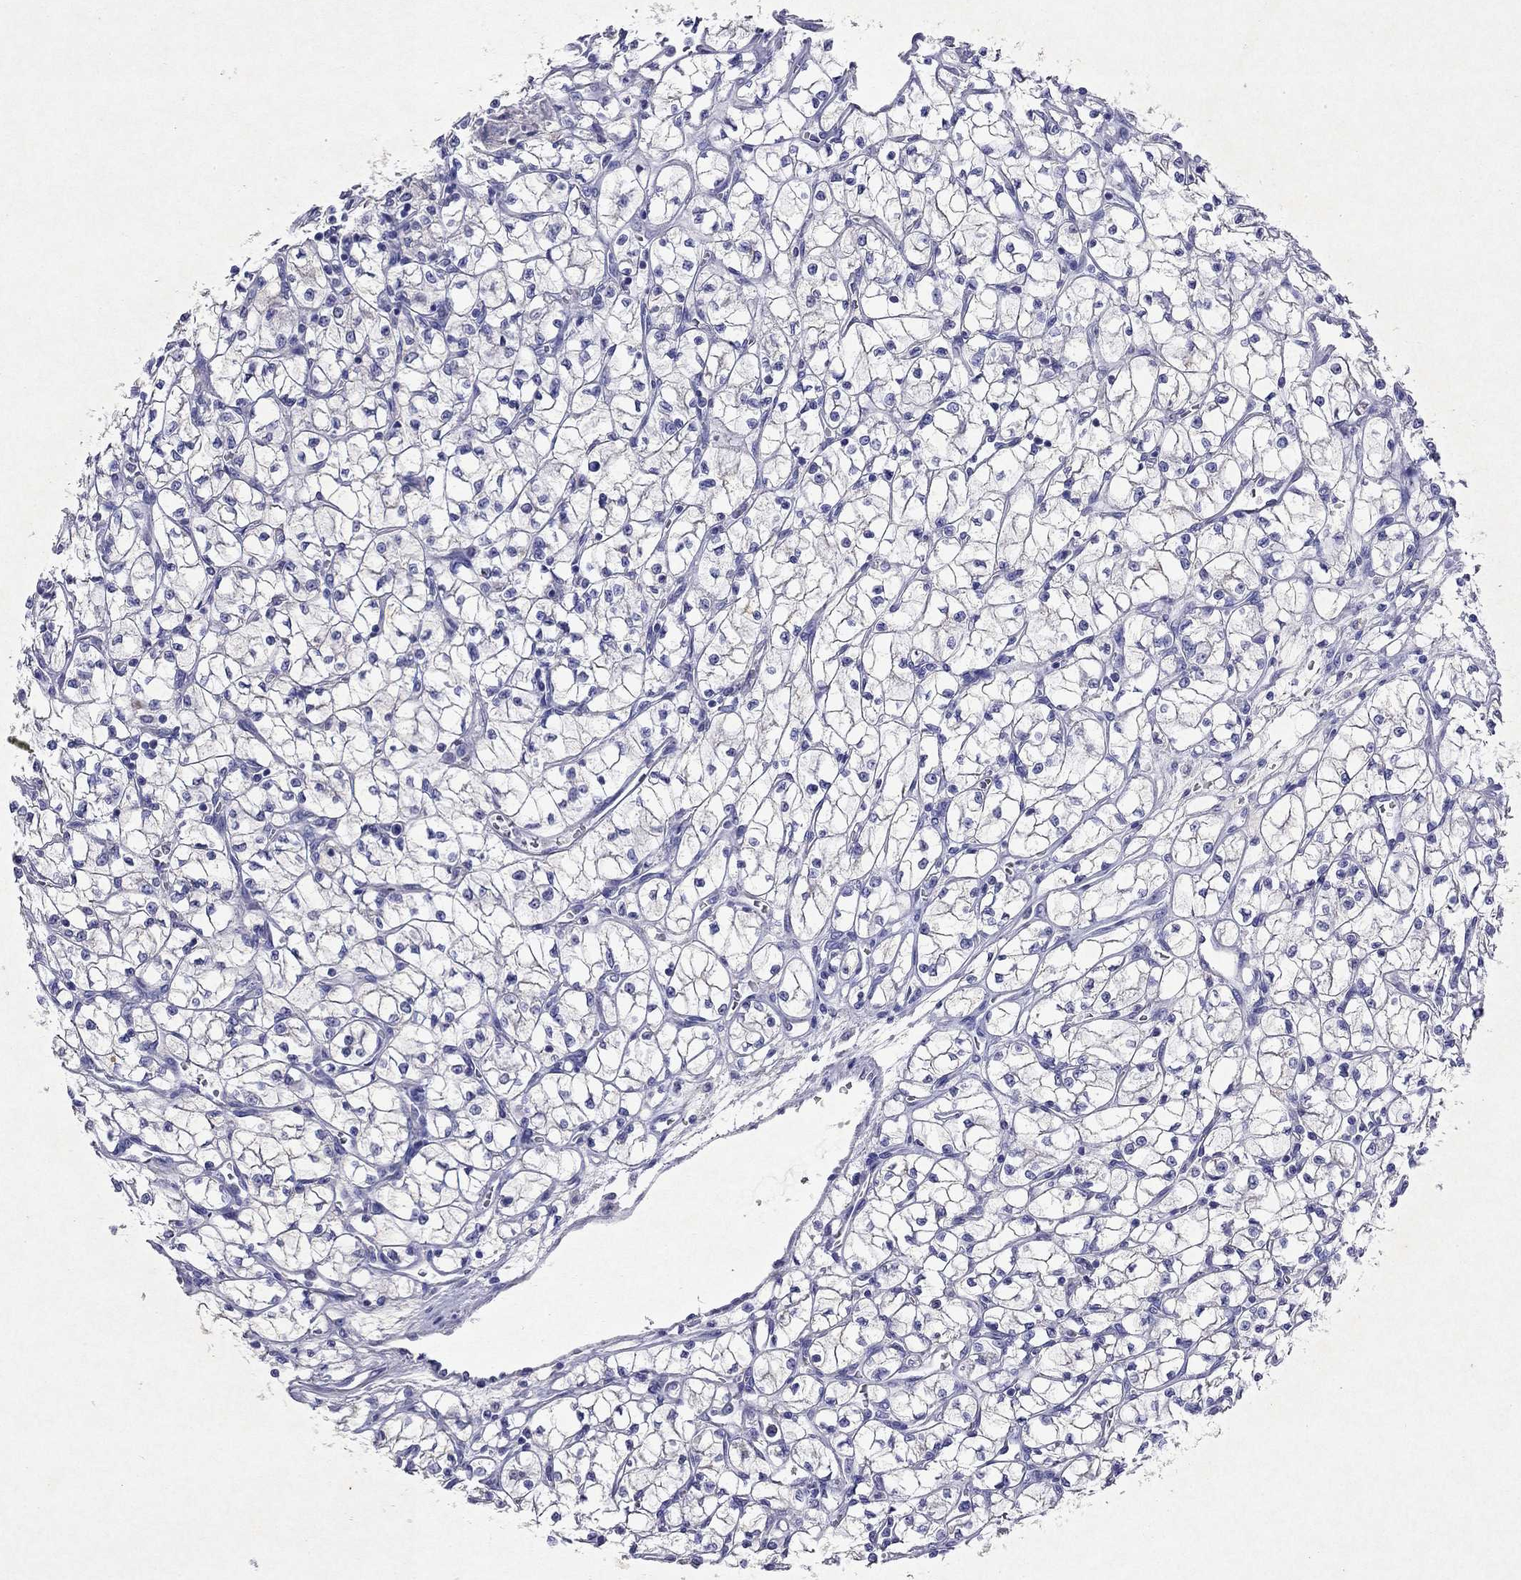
{"staining": {"intensity": "negative", "quantity": "none", "location": "none"}, "tissue": "renal cancer", "cell_type": "Tumor cells", "image_type": "cancer", "snomed": [{"axis": "morphology", "description": "Adenocarcinoma, NOS"}, {"axis": "topography", "description": "Kidney"}], "caption": "The micrograph demonstrates no significant expression in tumor cells of adenocarcinoma (renal).", "gene": "ARMC12", "patient": {"sex": "female", "age": 64}}